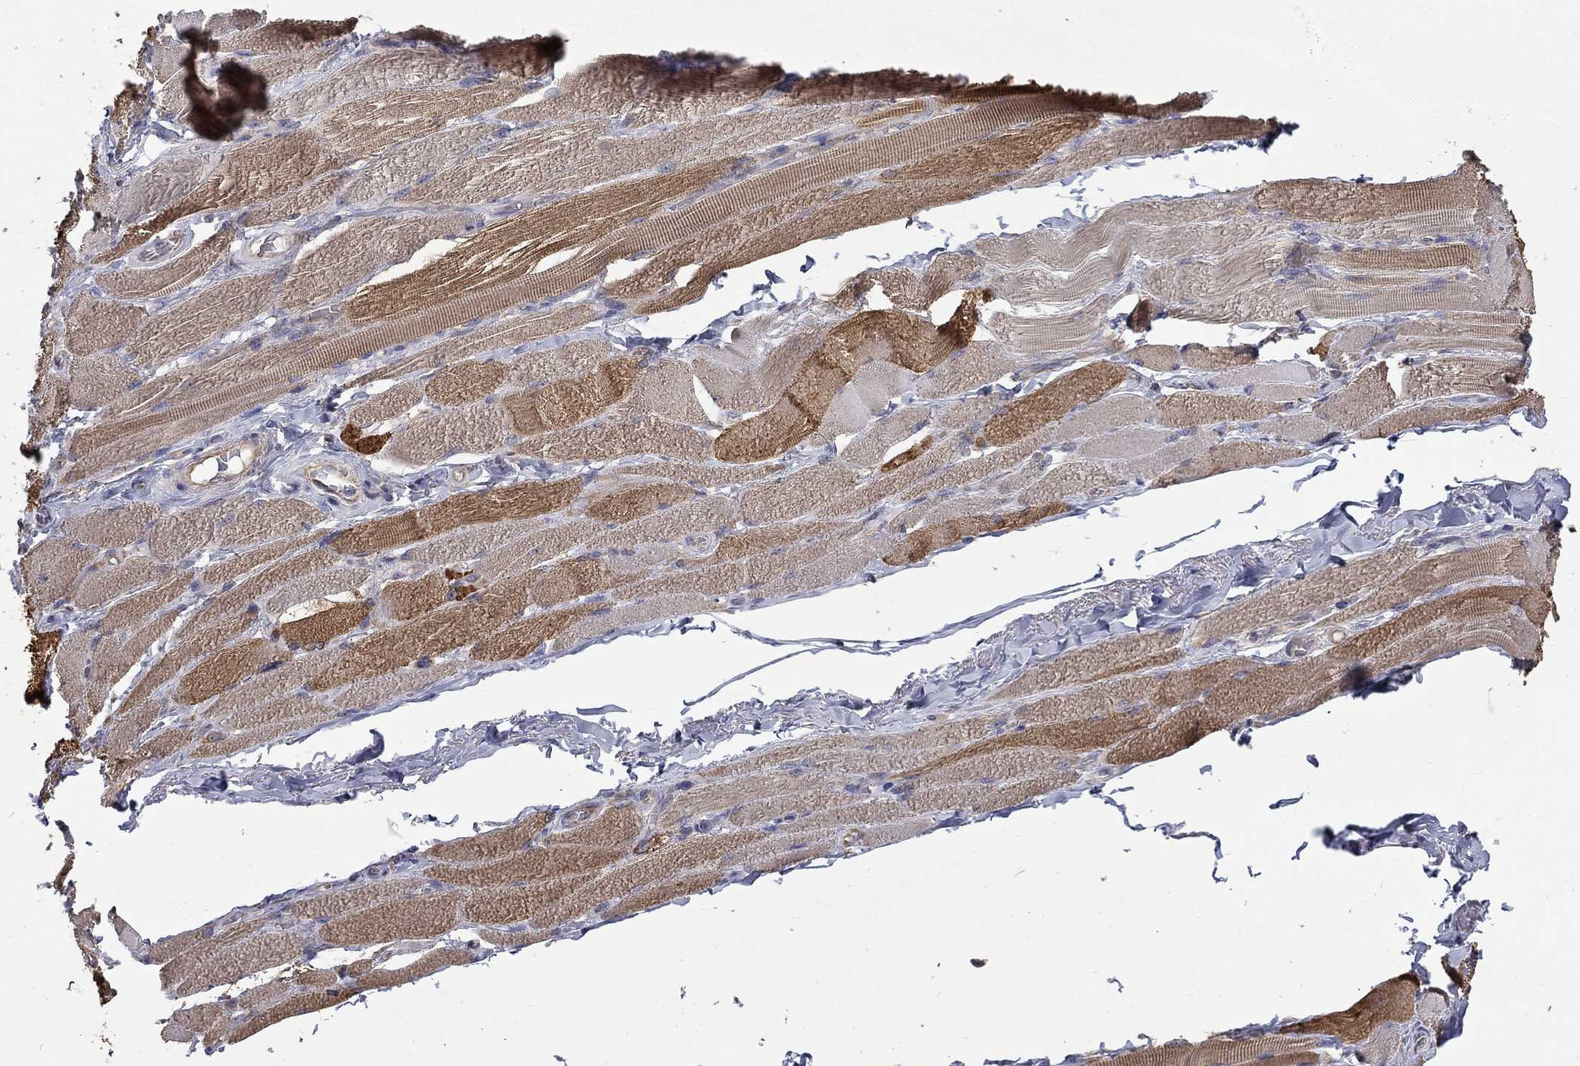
{"staining": {"intensity": "moderate", "quantity": "25%-75%", "location": "cytoplasmic/membranous"}, "tissue": "skeletal muscle", "cell_type": "Myocytes", "image_type": "normal", "snomed": [{"axis": "morphology", "description": "Normal tissue, NOS"}, {"axis": "topography", "description": "Skeletal muscle"}, {"axis": "topography", "description": "Anal"}, {"axis": "topography", "description": "Peripheral nerve tissue"}], "caption": "The image demonstrates staining of benign skeletal muscle, revealing moderate cytoplasmic/membranous protein expression (brown color) within myocytes.", "gene": "CAMKK2", "patient": {"sex": "male", "age": 53}}